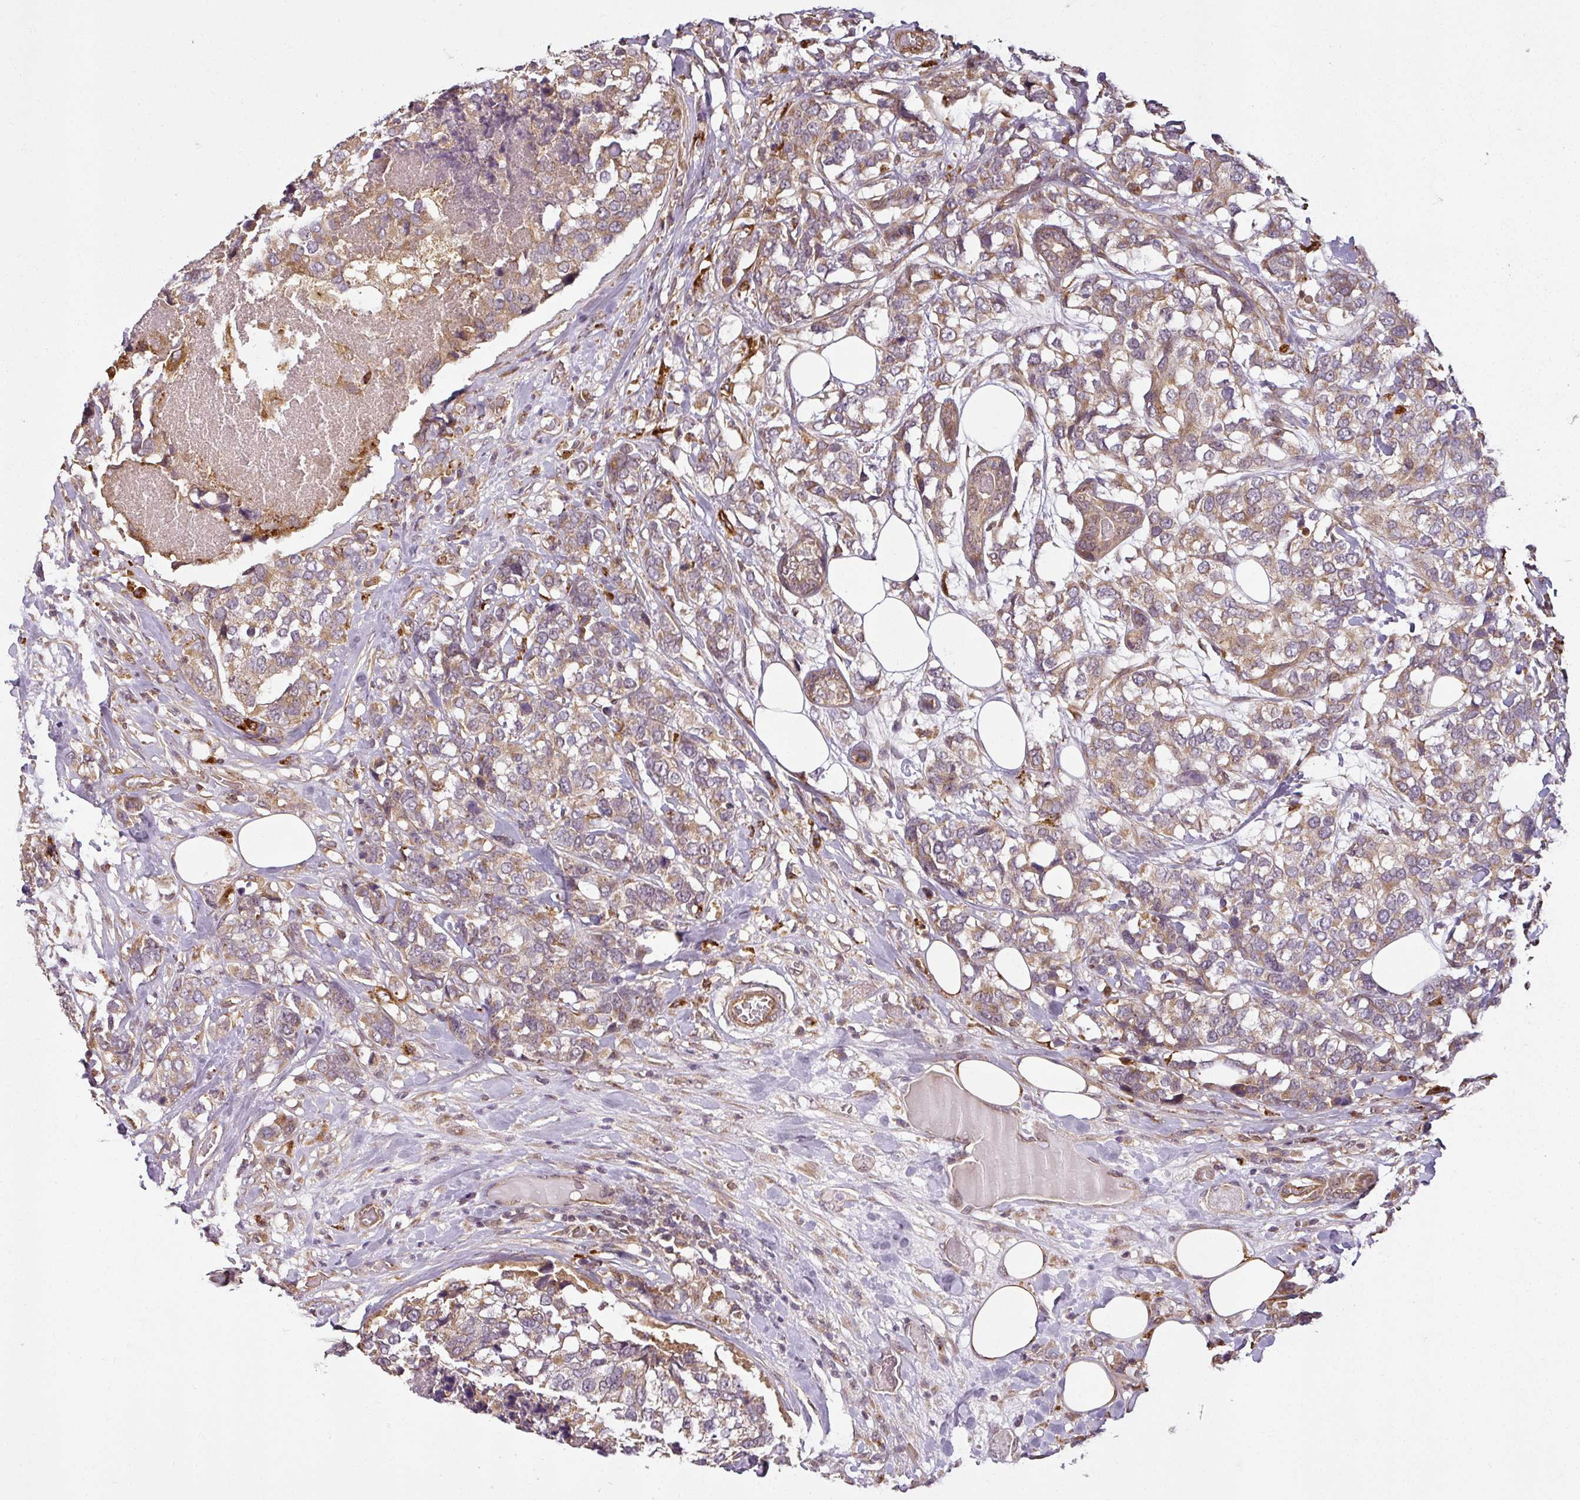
{"staining": {"intensity": "weak", "quantity": ">75%", "location": "cytoplasmic/membranous"}, "tissue": "breast cancer", "cell_type": "Tumor cells", "image_type": "cancer", "snomed": [{"axis": "morphology", "description": "Lobular carcinoma"}, {"axis": "topography", "description": "Breast"}], "caption": "Lobular carcinoma (breast) stained with DAB immunohistochemistry exhibits low levels of weak cytoplasmic/membranous staining in about >75% of tumor cells.", "gene": "DIMT1", "patient": {"sex": "female", "age": 59}}